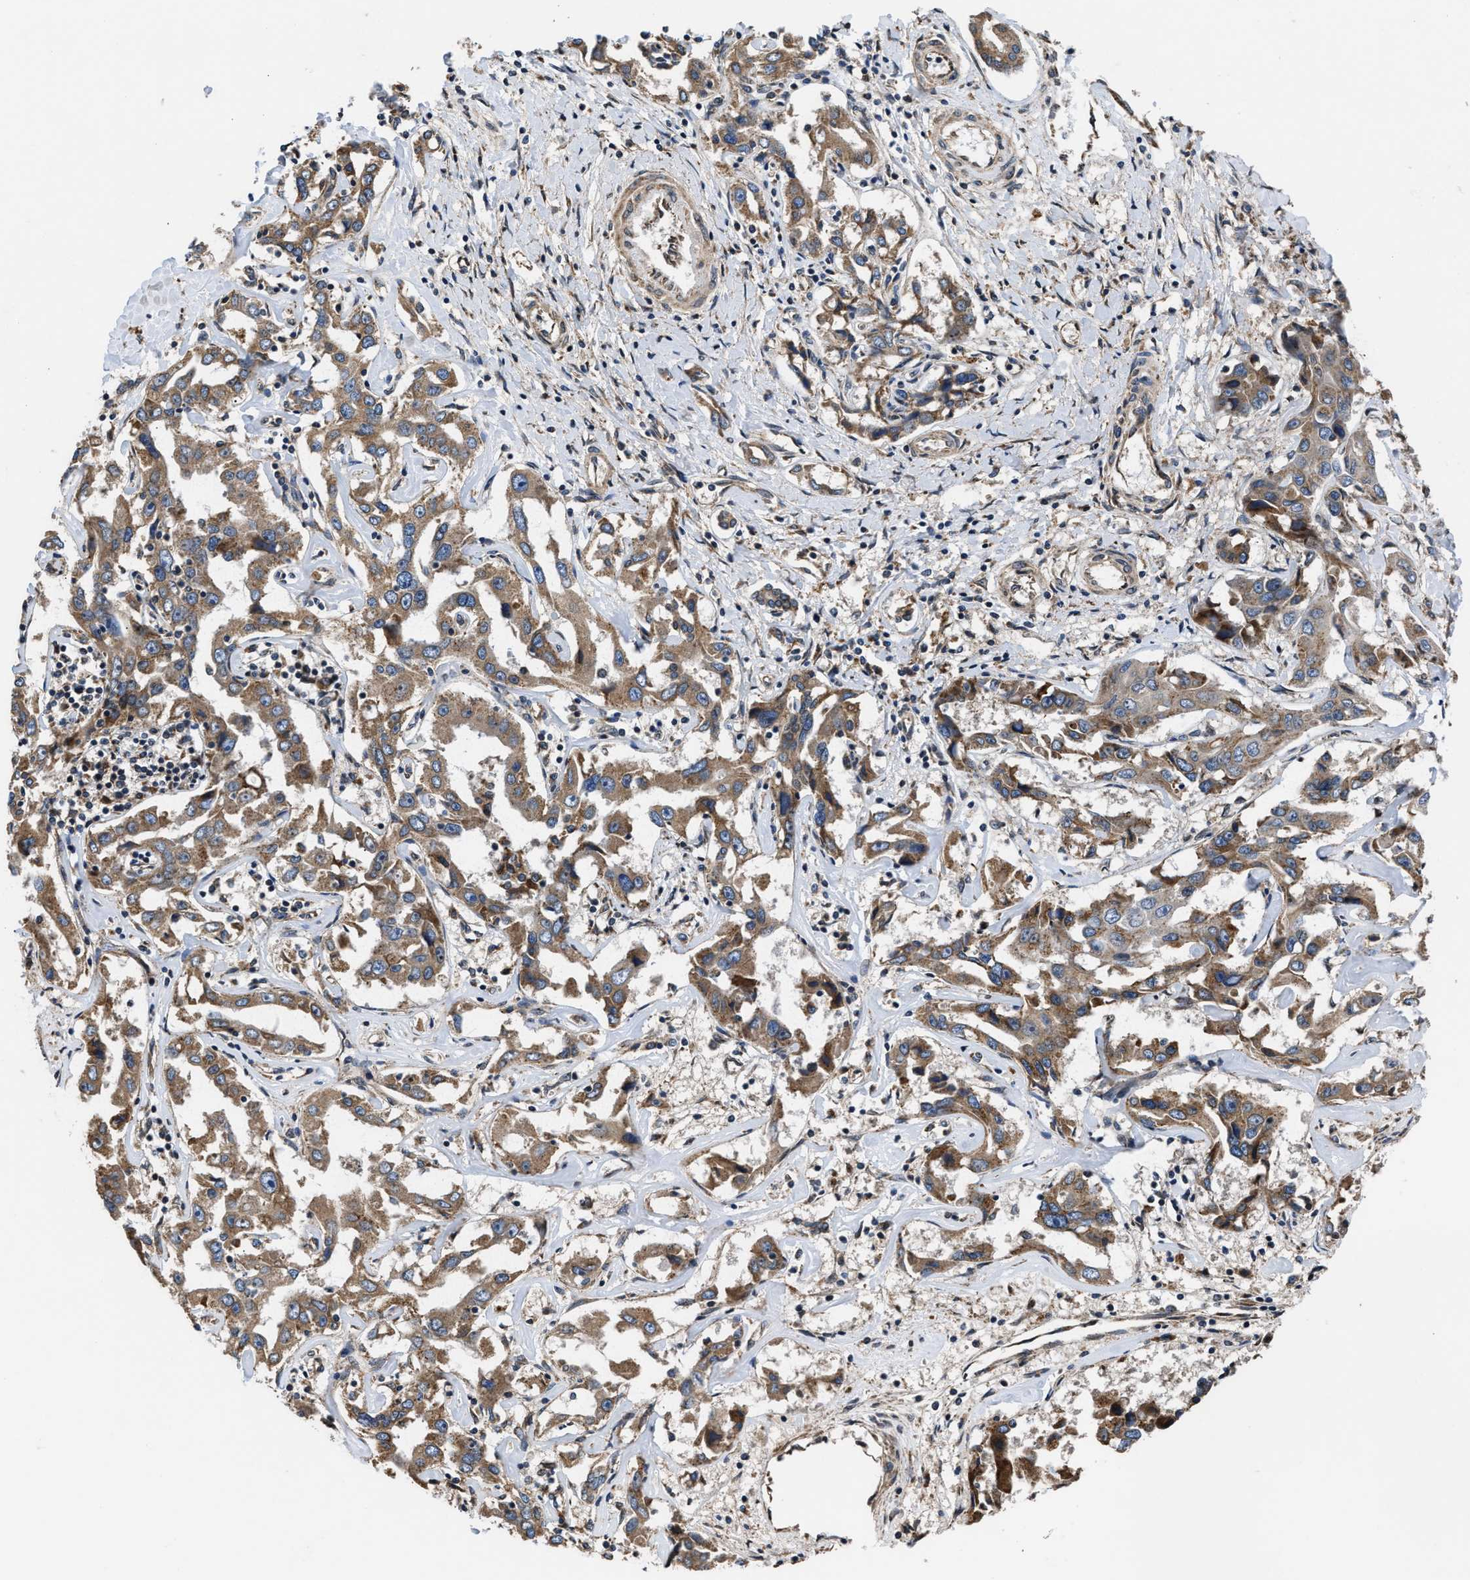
{"staining": {"intensity": "moderate", "quantity": ">75%", "location": "cytoplasmic/membranous"}, "tissue": "liver cancer", "cell_type": "Tumor cells", "image_type": "cancer", "snomed": [{"axis": "morphology", "description": "Cholangiocarcinoma"}, {"axis": "topography", "description": "Liver"}], "caption": "A histopathology image of cholangiocarcinoma (liver) stained for a protein exhibits moderate cytoplasmic/membranous brown staining in tumor cells.", "gene": "CEP128", "patient": {"sex": "male", "age": 59}}